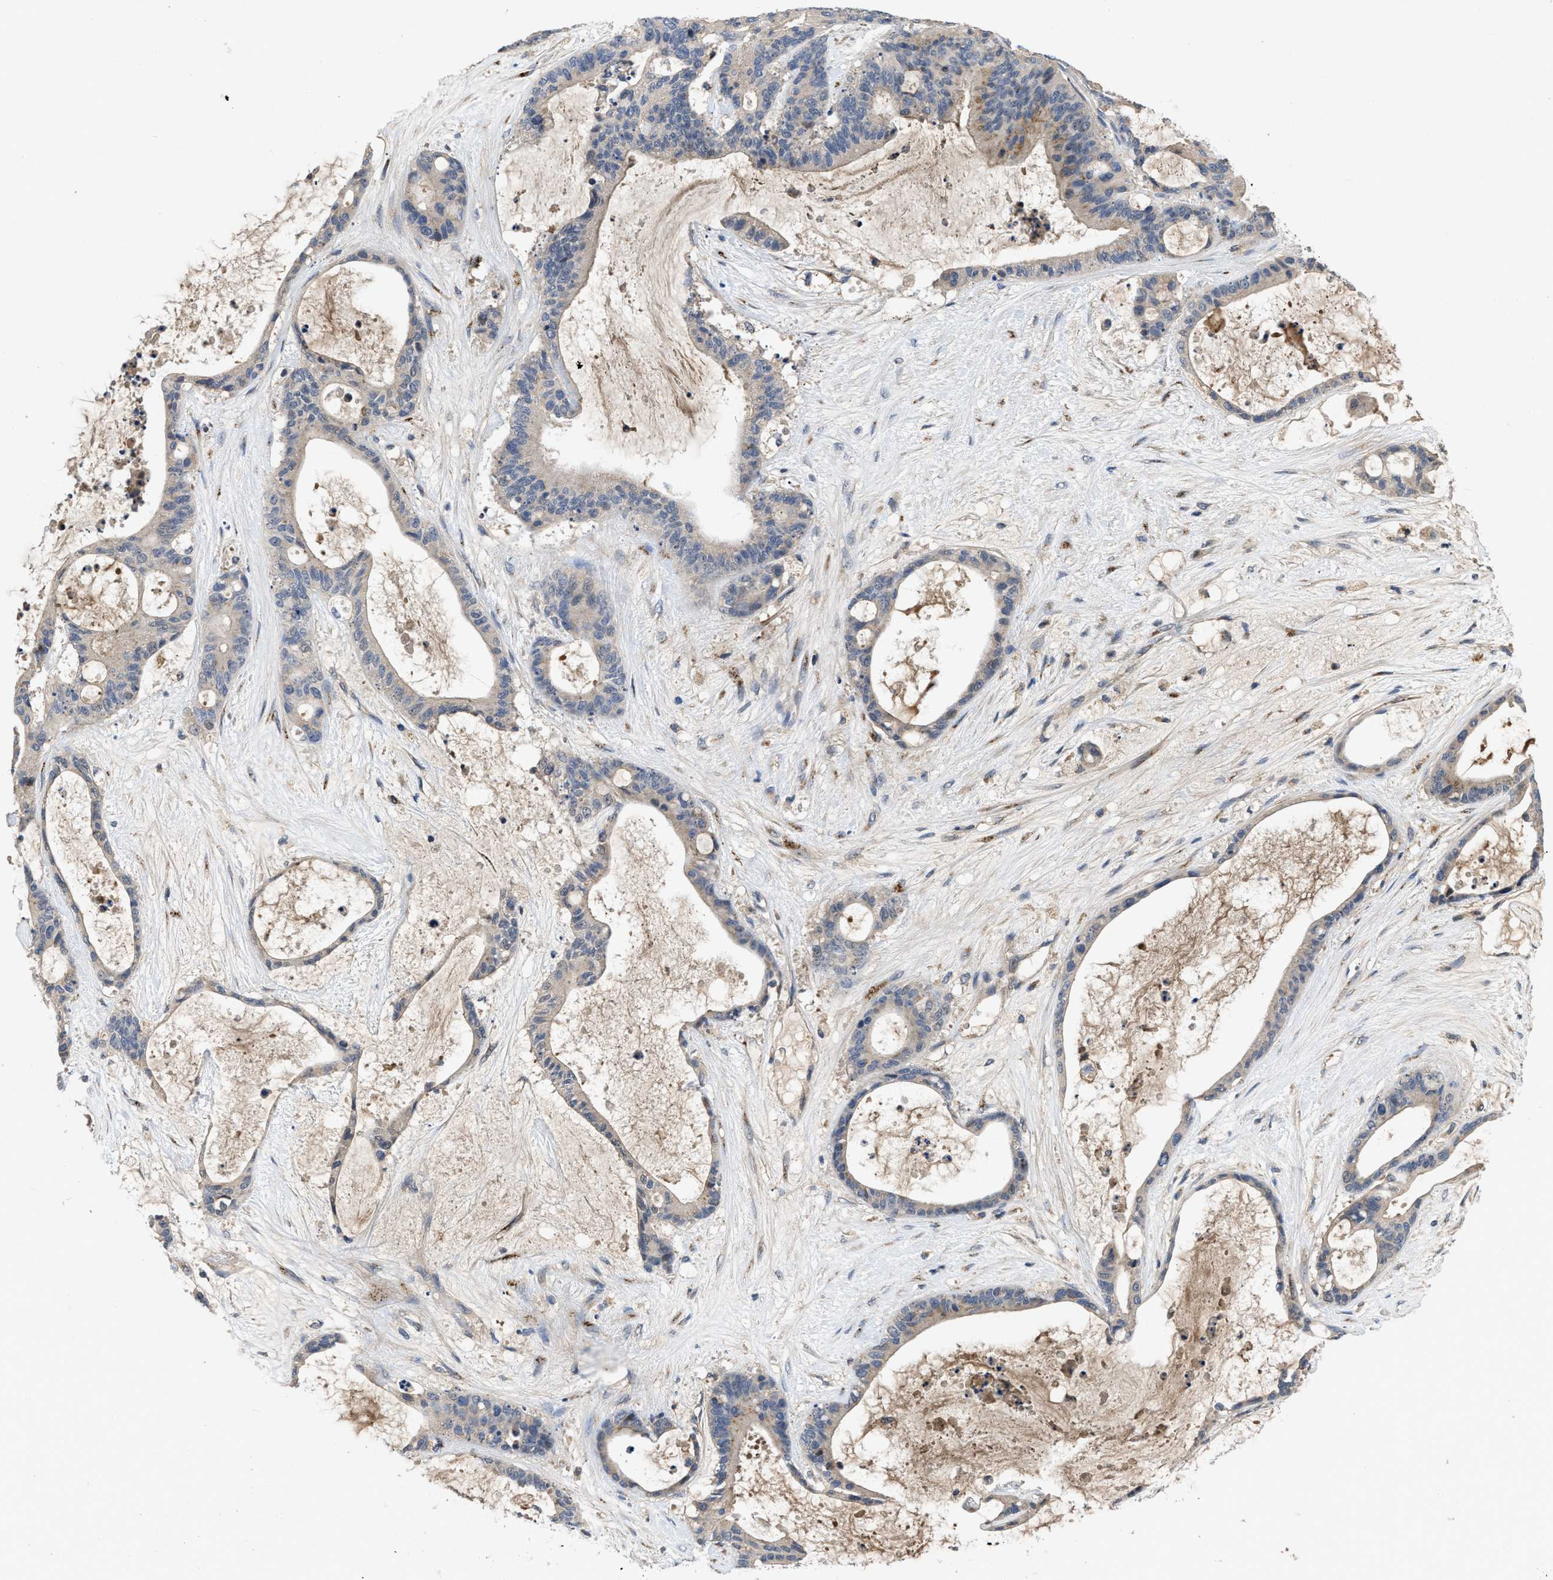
{"staining": {"intensity": "negative", "quantity": "none", "location": "none"}, "tissue": "liver cancer", "cell_type": "Tumor cells", "image_type": "cancer", "snomed": [{"axis": "morphology", "description": "Cholangiocarcinoma"}, {"axis": "topography", "description": "Liver"}], "caption": "The histopathology image exhibits no staining of tumor cells in cholangiocarcinoma (liver). (DAB (3,3'-diaminobenzidine) immunohistochemistry visualized using brightfield microscopy, high magnification).", "gene": "SIK2", "patient": {"sex": "female", "age": 73}}